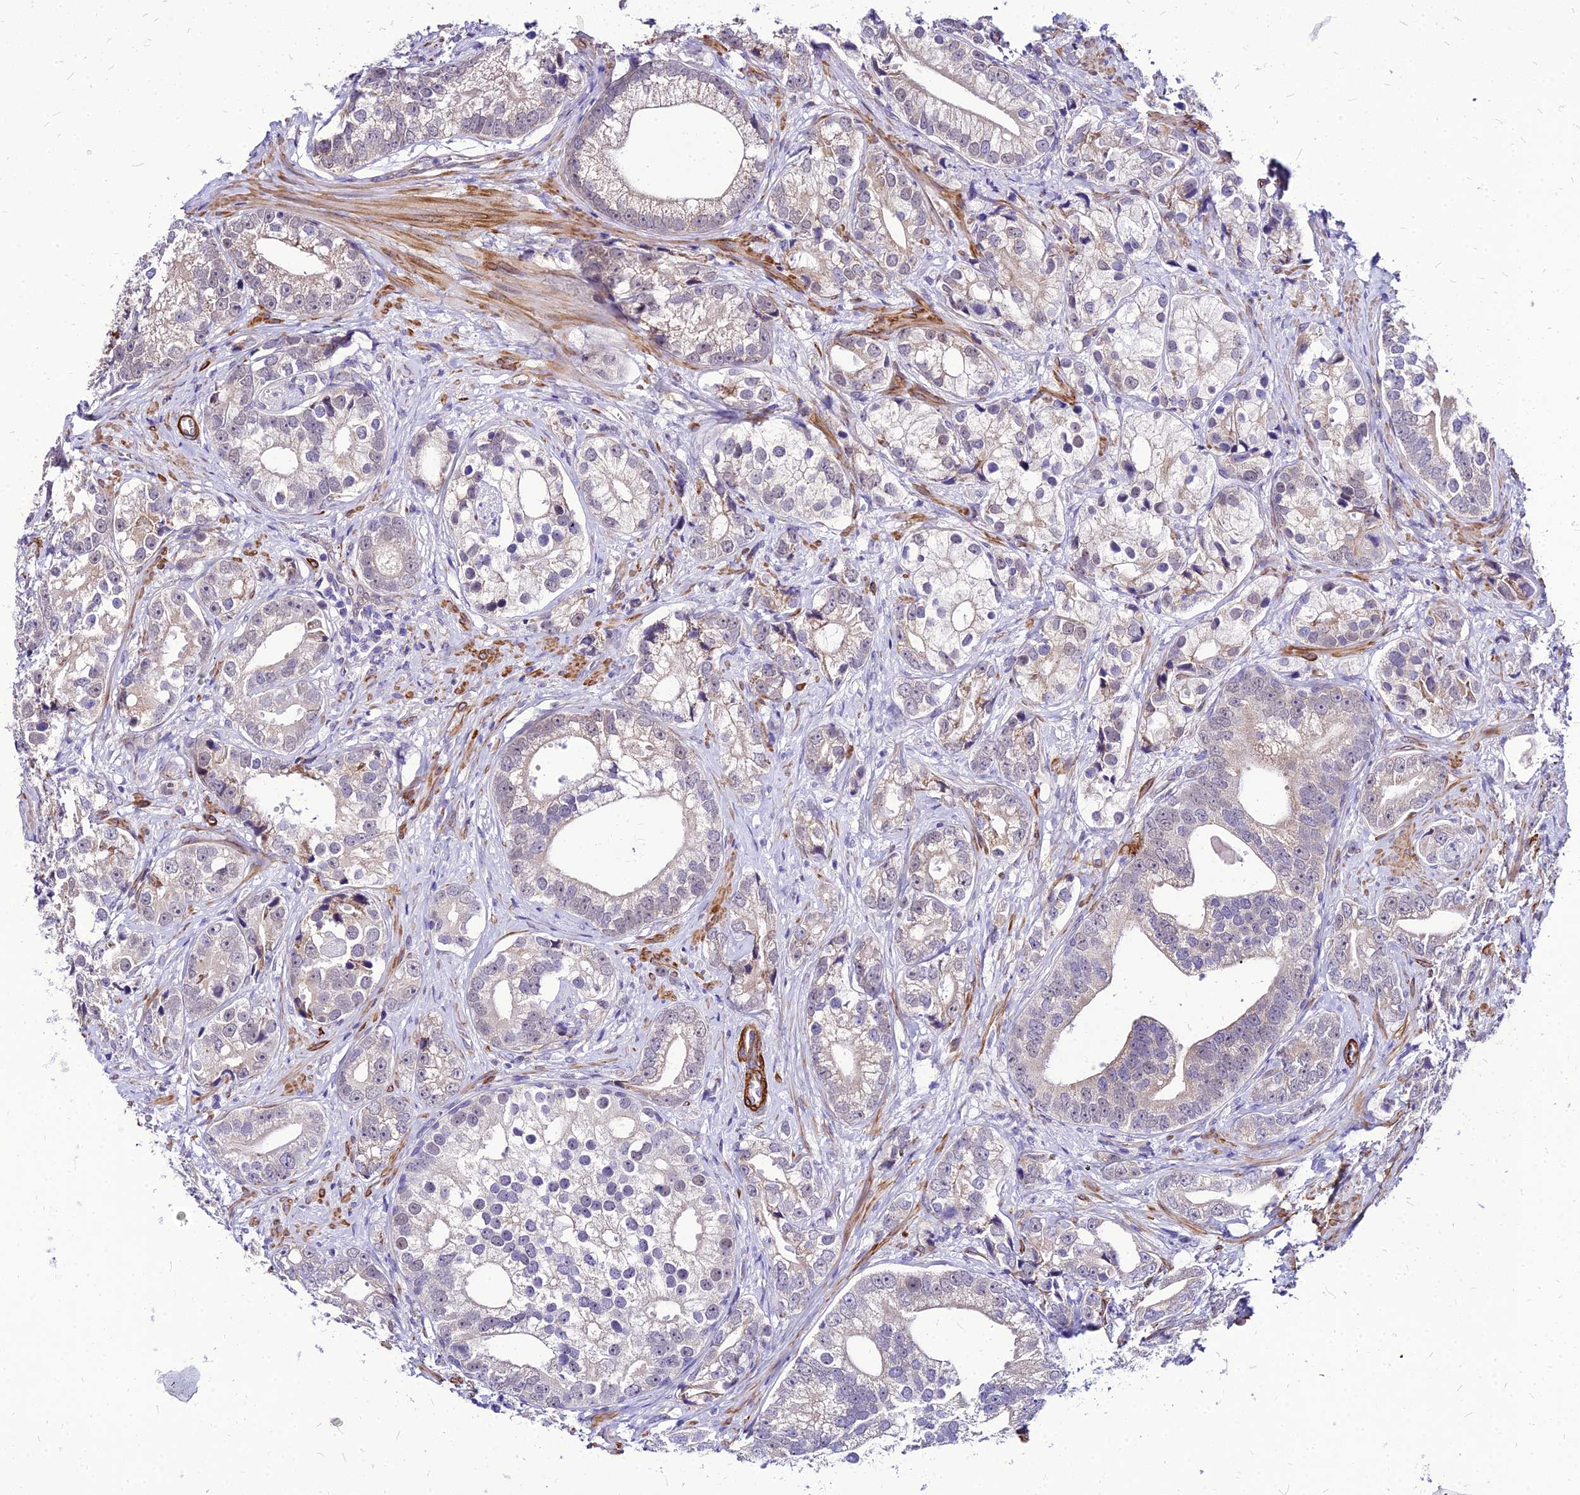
{"staining": {"intensity": "weak", "quantity": "<25%", "location": "cytoplasmic/membranous"}, "tissue": "prostate cancer", "cell_type": "Tumor cells", "image_type": "cancer", "snomed": [{"axis": "morphology", "description": "Adenocarcinoma, High grade"}, {"axis": "topography", "description": "Prostate"}], "caption": "Prostate cancer (high-grade adenocarcinoma) stained for a protein using IHC reveals no expression tumor cells.", "gene": "YEATS2", "patient": {"sex": "male", "age": 75}}